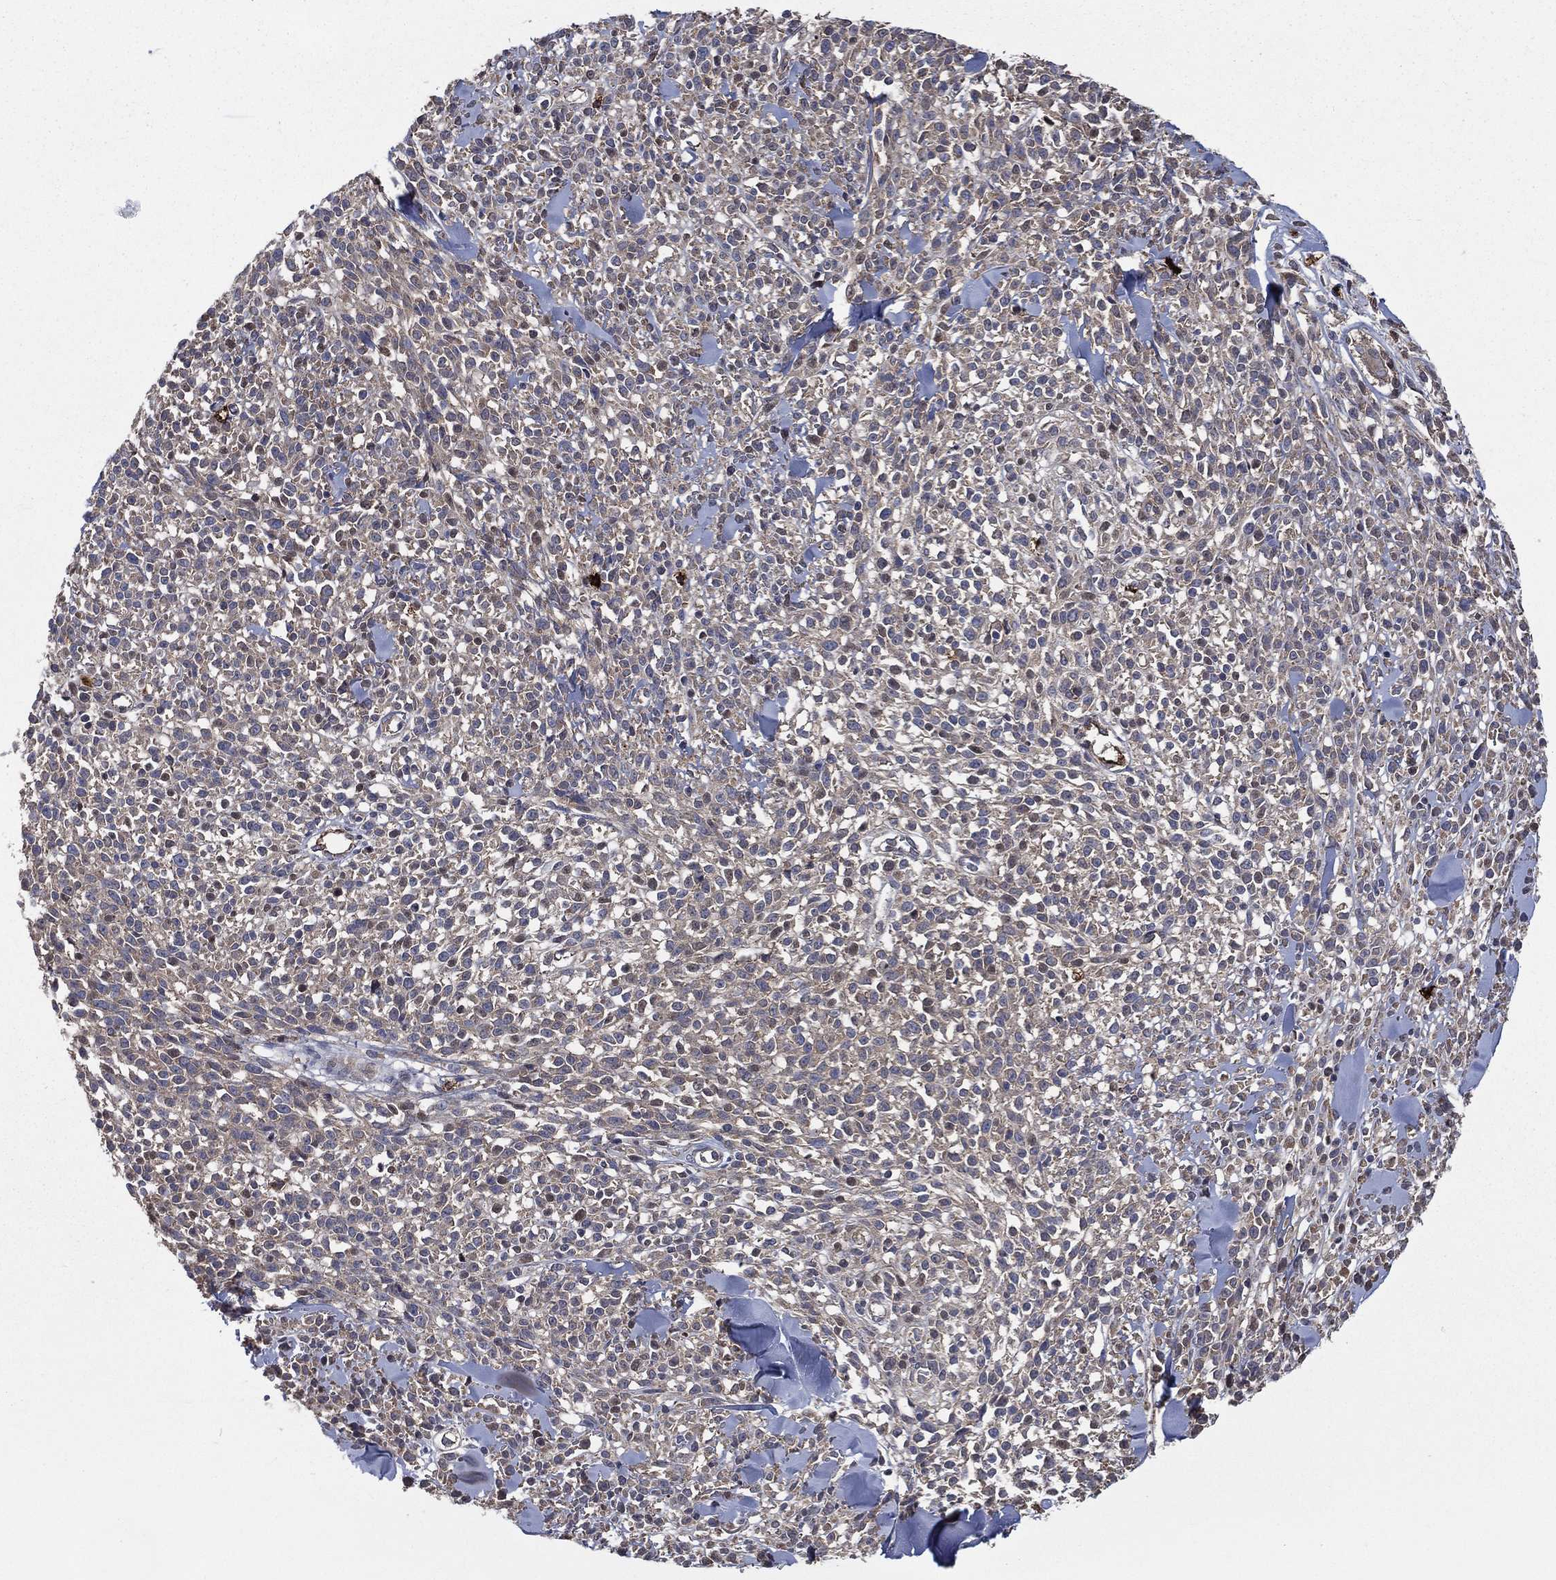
{"staining": {"intensity": "negative", "quantity": "none", "location": "none"}, "tissue": "melanoma", "cell_type": "Tumor cells", "image_type": "cancer", "snomed": [{"axis": "morphology", "description": "Malignant melanoma, NOS"}, {"axis": "topography", "description": "Skin"}, {"axis": "topography", "description": "Skin of trunk"}], "caption": "Tumor cells are negative for brown protein staining in malignant melanoma.", "gene": "SMPD3", "patient": {"sex": "male", "age": 74}}